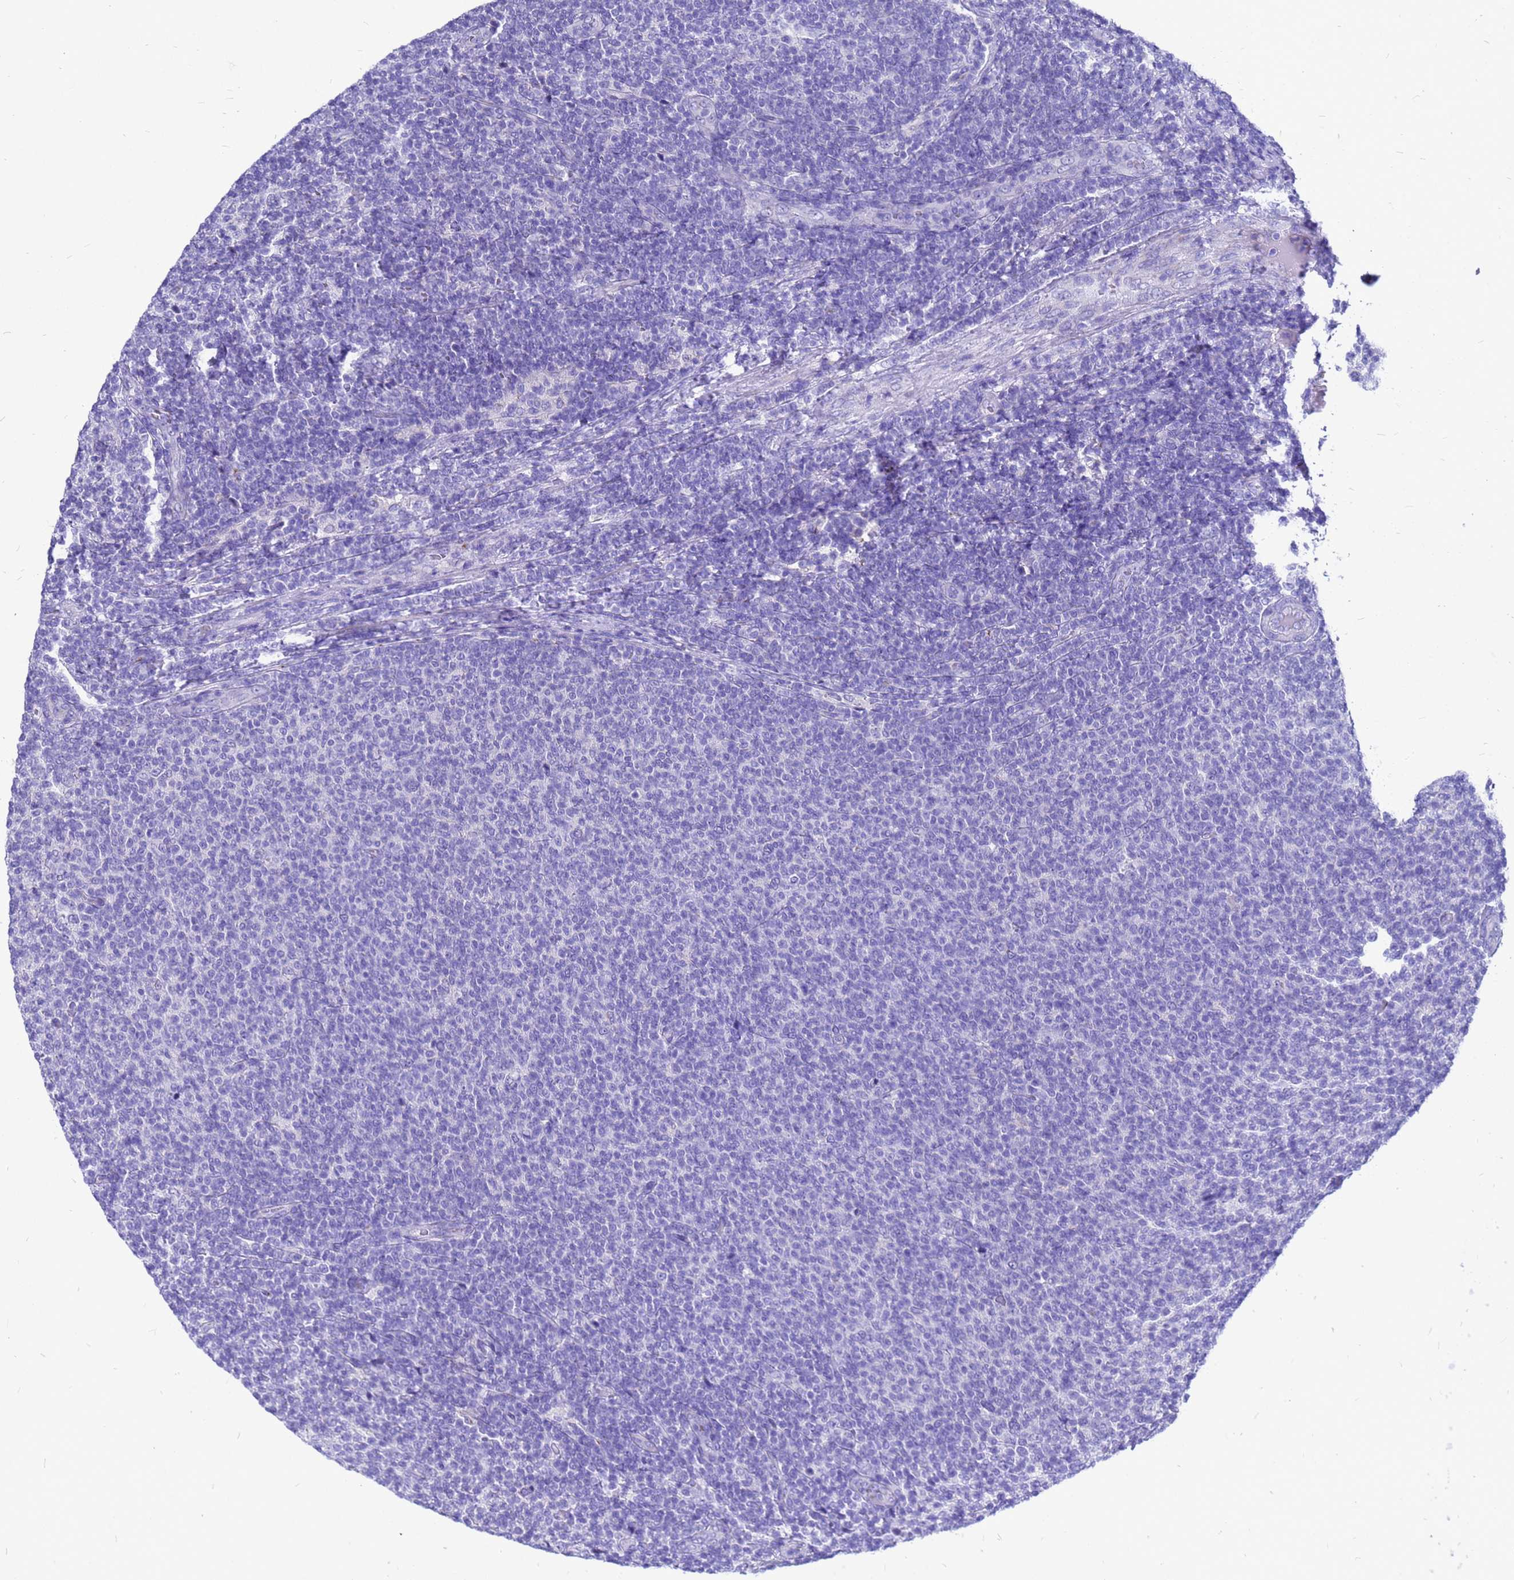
{"staining": {"intensity": "negative", "quantity": "none", "location": "none"}, "tissue": "lymphoma", "cell_type": "Tumor cells", "image_type": "cancer", "snomed": [{"axis": "morphology", "description": "Malignant lymphoma, non-Hodgkin's type, Low grade"}, {"axis": "topography", "description": "Lymph node"}], "caption": "Immunohistochemistry photomicrograph of lymphoma stained for a protein (brown), which exhibits no expression in tumor cells. (Brightfield microscopy of DAB immunohistochemistry at high magnification).", "gene": "OR52E2", "patient": {"sex": "male", "age": 66}}